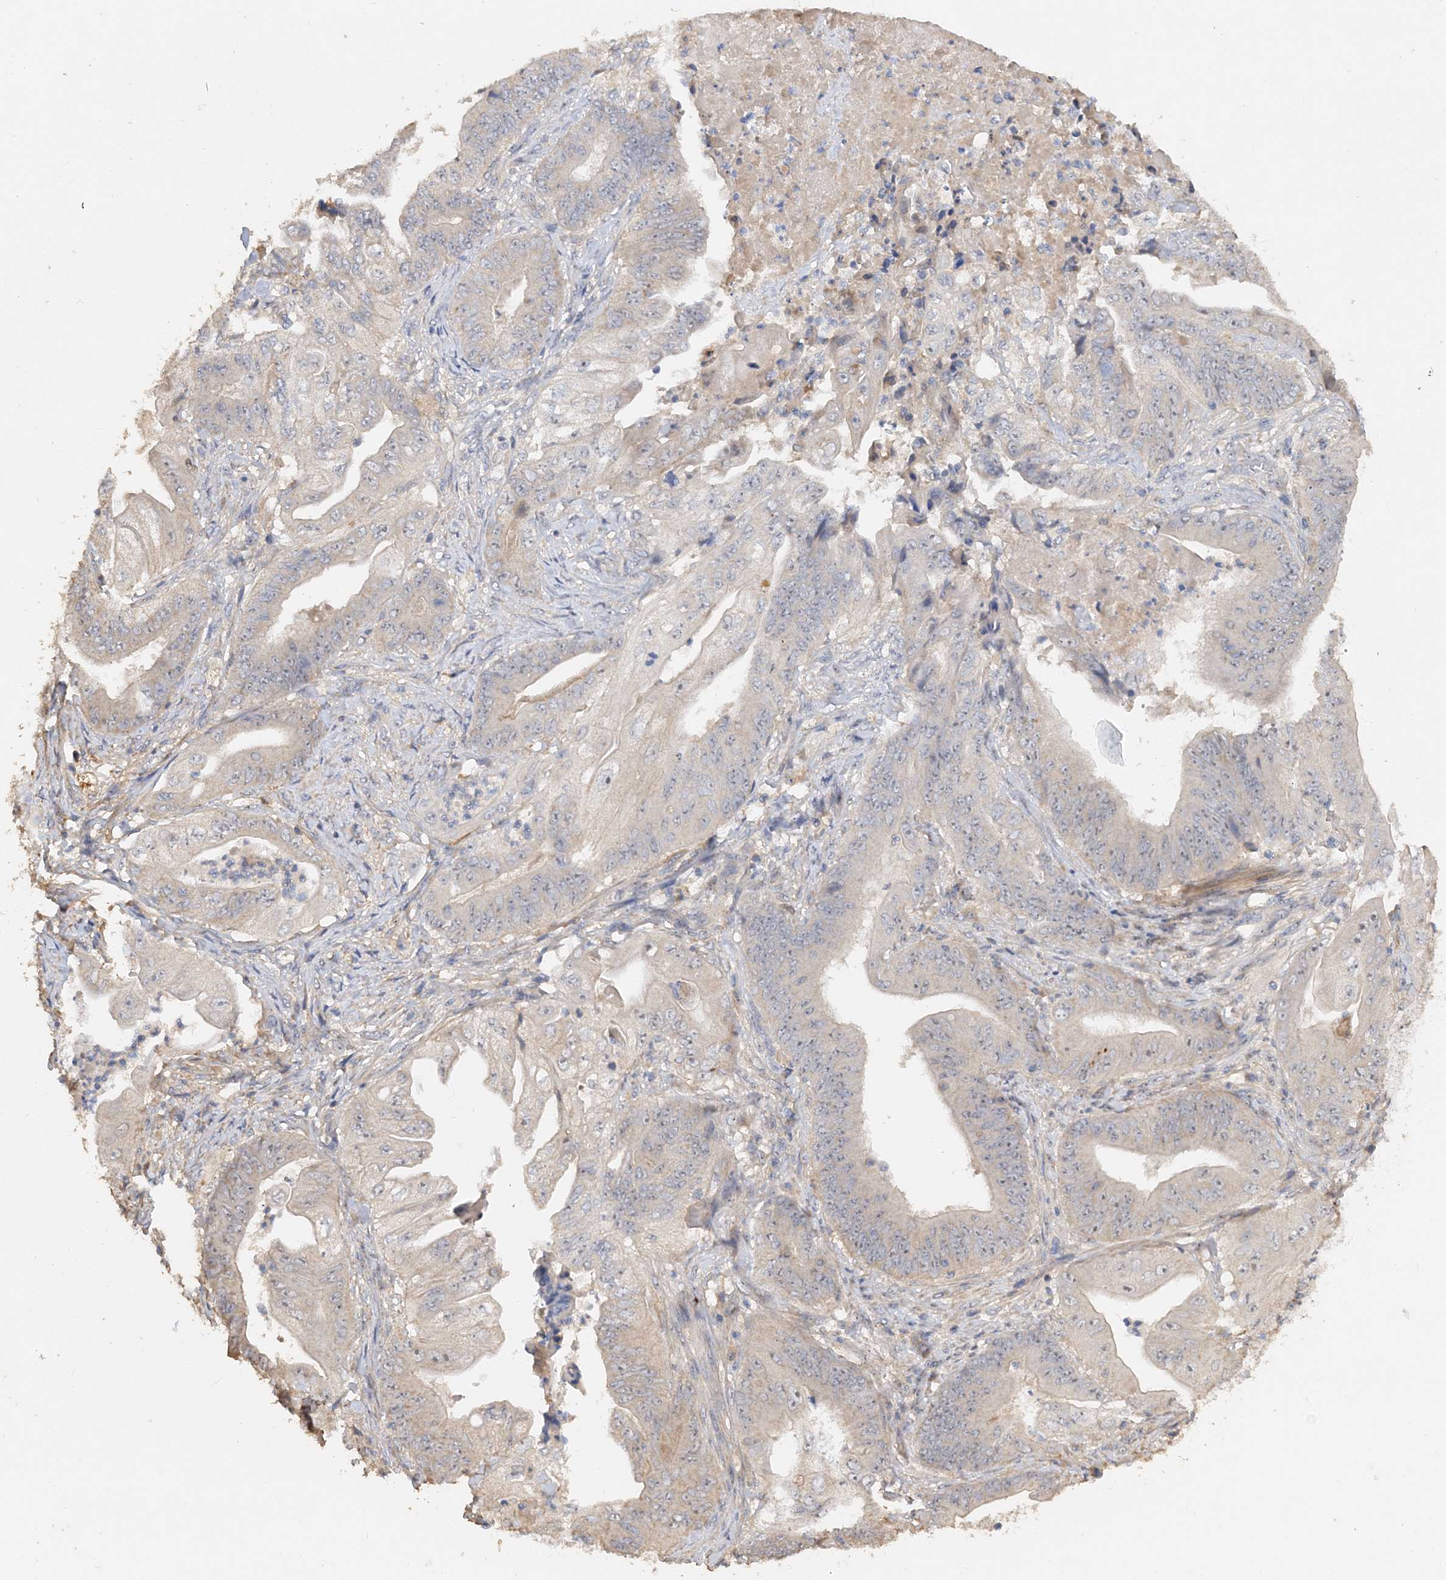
{"staining": {"intensity": "negative", "quantity": "none", "location": "none"}, "tissue": "stomach cancer", "cell_type": "Tumor cells", "image_type": "cancer", "snomed": [{"axis": "morphology", "description": "Adenocarcinoma, NOS"}, {"axis": "topography", "description": "Stomach"}], "caption": "Protein analysis of stomach cancer reveals no significant positivity in tumor cells. (Immunohistochemistry, brightfield microscopy, high magnification).", "gene": "GRINA", "patient": {"sex": "female", "age": 73}}